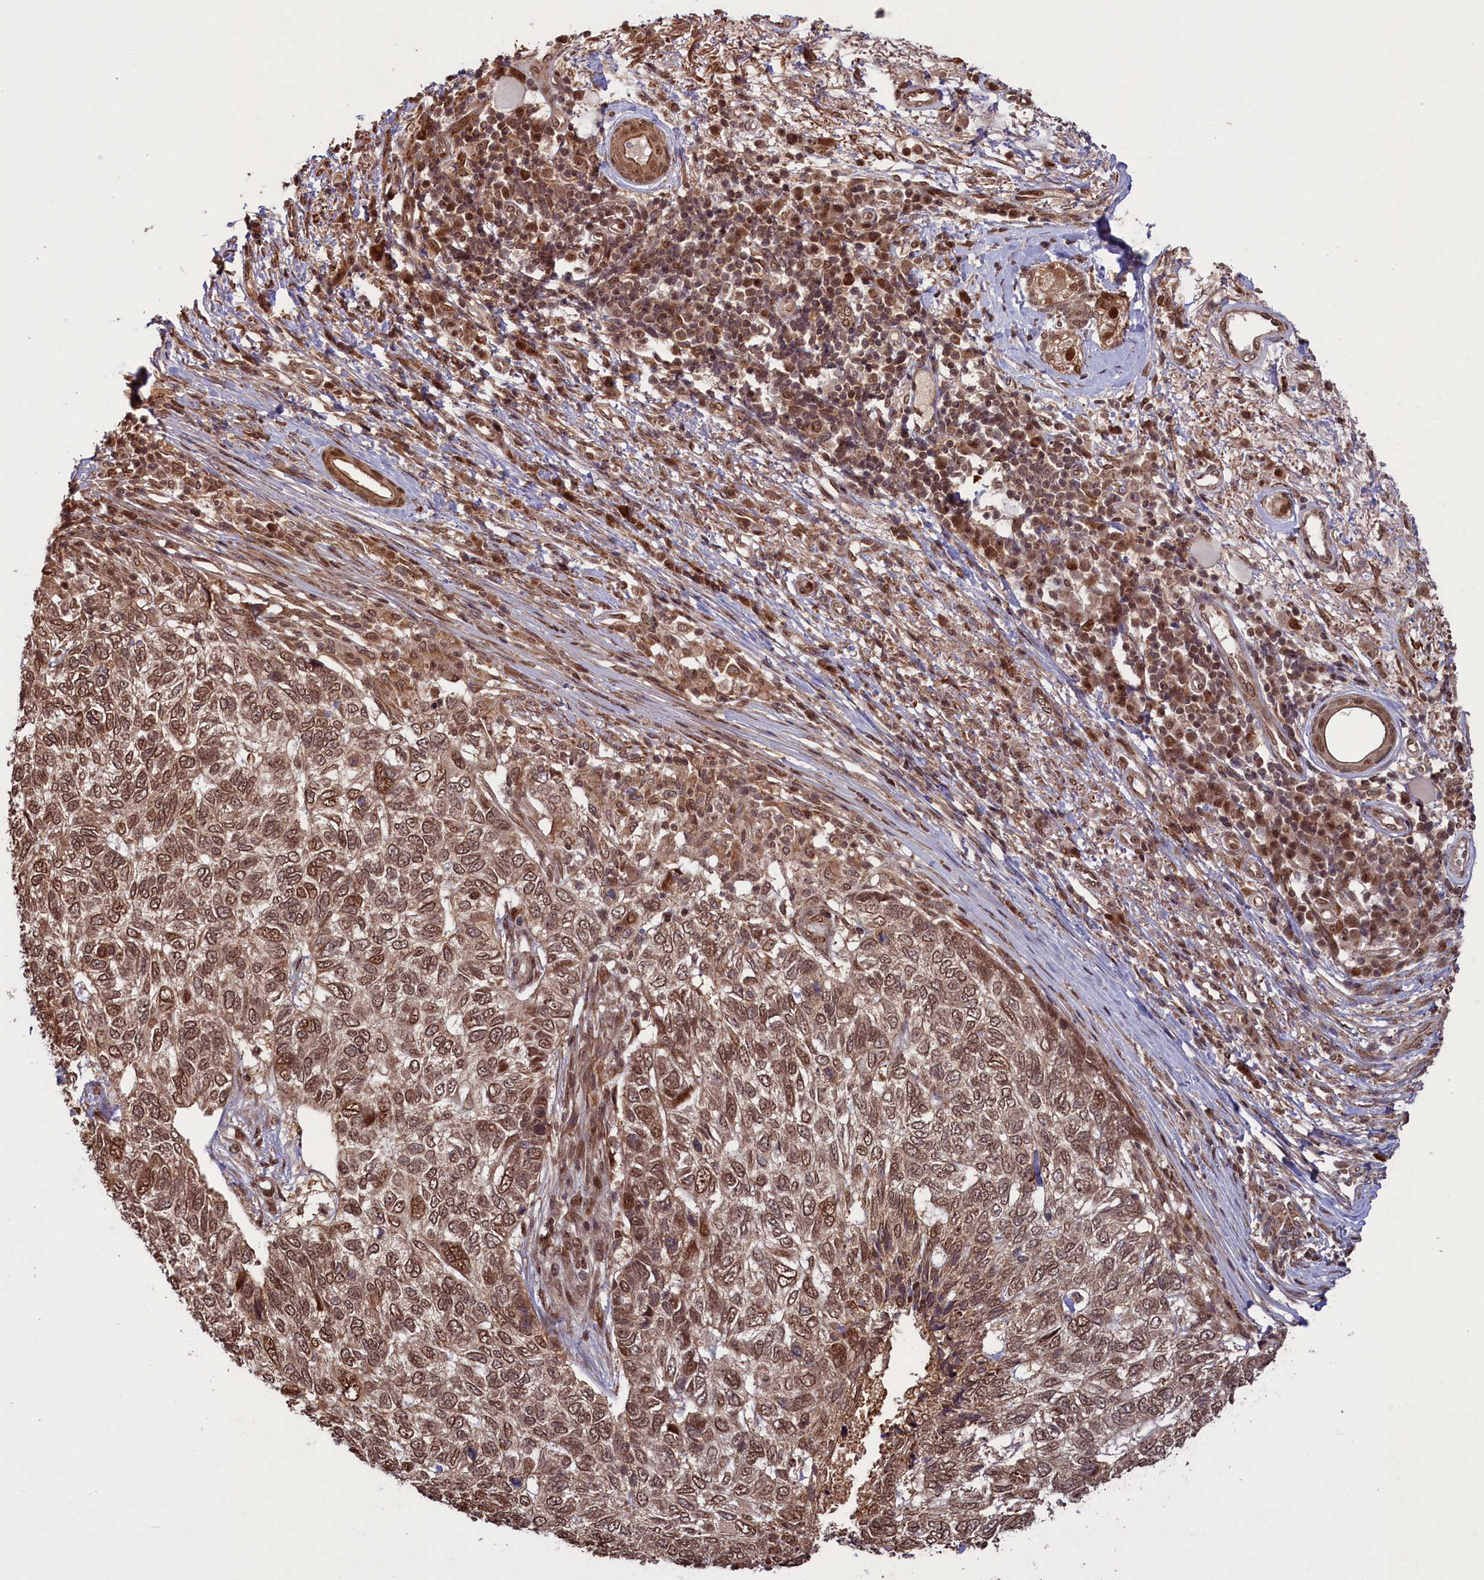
{"staining": {"intensity": "moderate", "quantity": ">75%", "location": "nuclear"}, "tissue": "skin cancer", "cell_type": "Tumor cells", "image_type": "cancer", "snomed": [{"axis": "morphology", "description": "Basal cell carcinoma"}, {"axis": "topography", "description": "Skin"}], "caption": "Skin cancer (basal cell carcinoma) stained with a protein marker displays moderate staining in tumor cells.", "gene": "NAE1", "patient": {"sex": "female", "age": 65}}